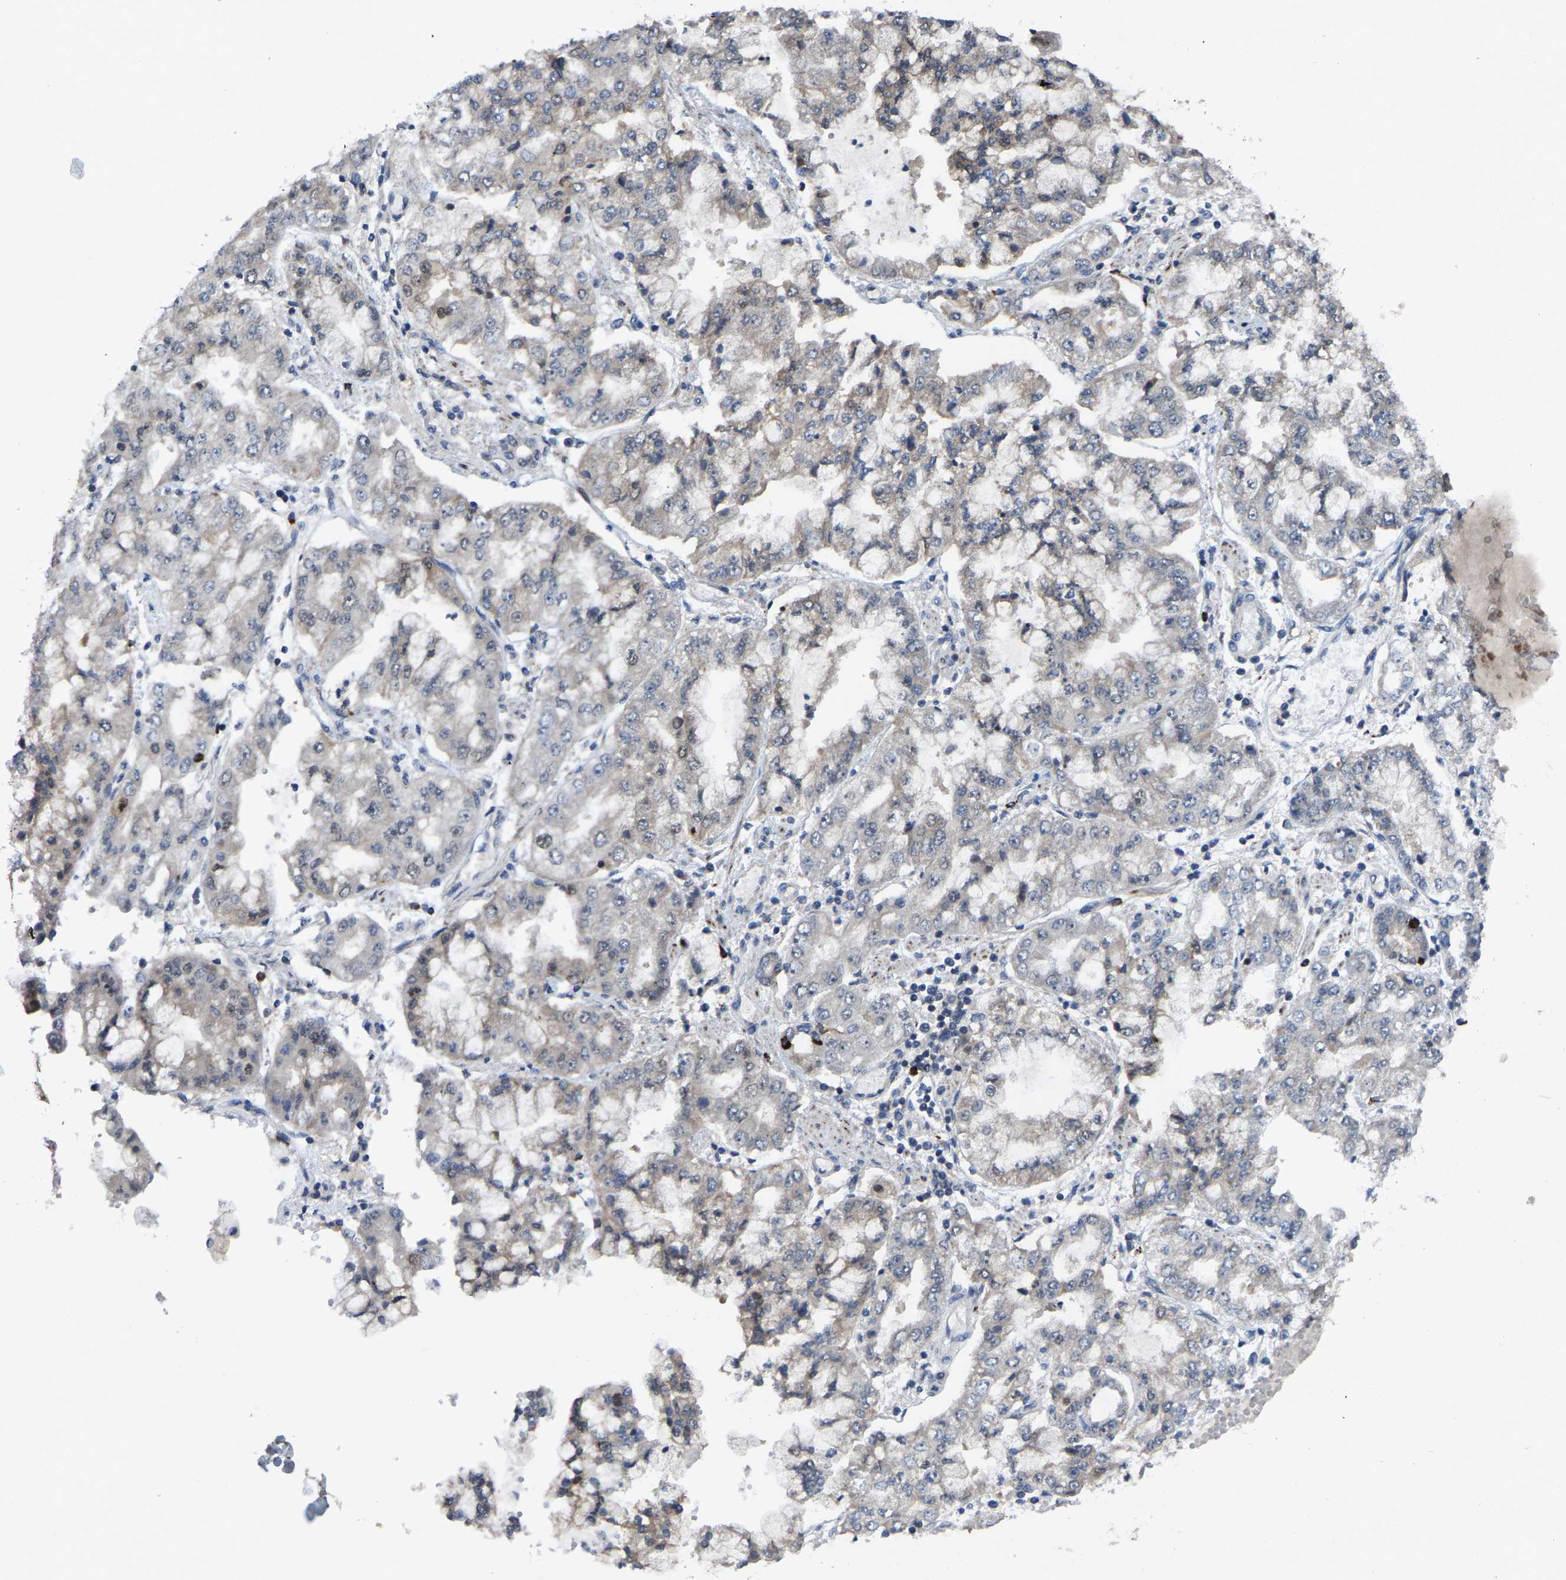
{"staining": {"intensity": "negative", "quantity": "none", "location": "none"}, "tissue": "stomach cancer", "cell_type": "Tumor cells", "image_type": "cancer", "snomed": [{"axis": "morphology", "description": "Adenocarcinoma, NOS"}, {"axis": "topography", "description": "Stomach"}], "caption": "Immunohistochemistry image of neoplastic tissue: adenocarcinoma (stomach) stained with DAB demonstrates no significant protein positivity in tumor cells. (Immunohistochemistry, brightfield microscopy, high magnification).", "gene": "TDRKH", "patient": {"sex": "male", "age": 76}}